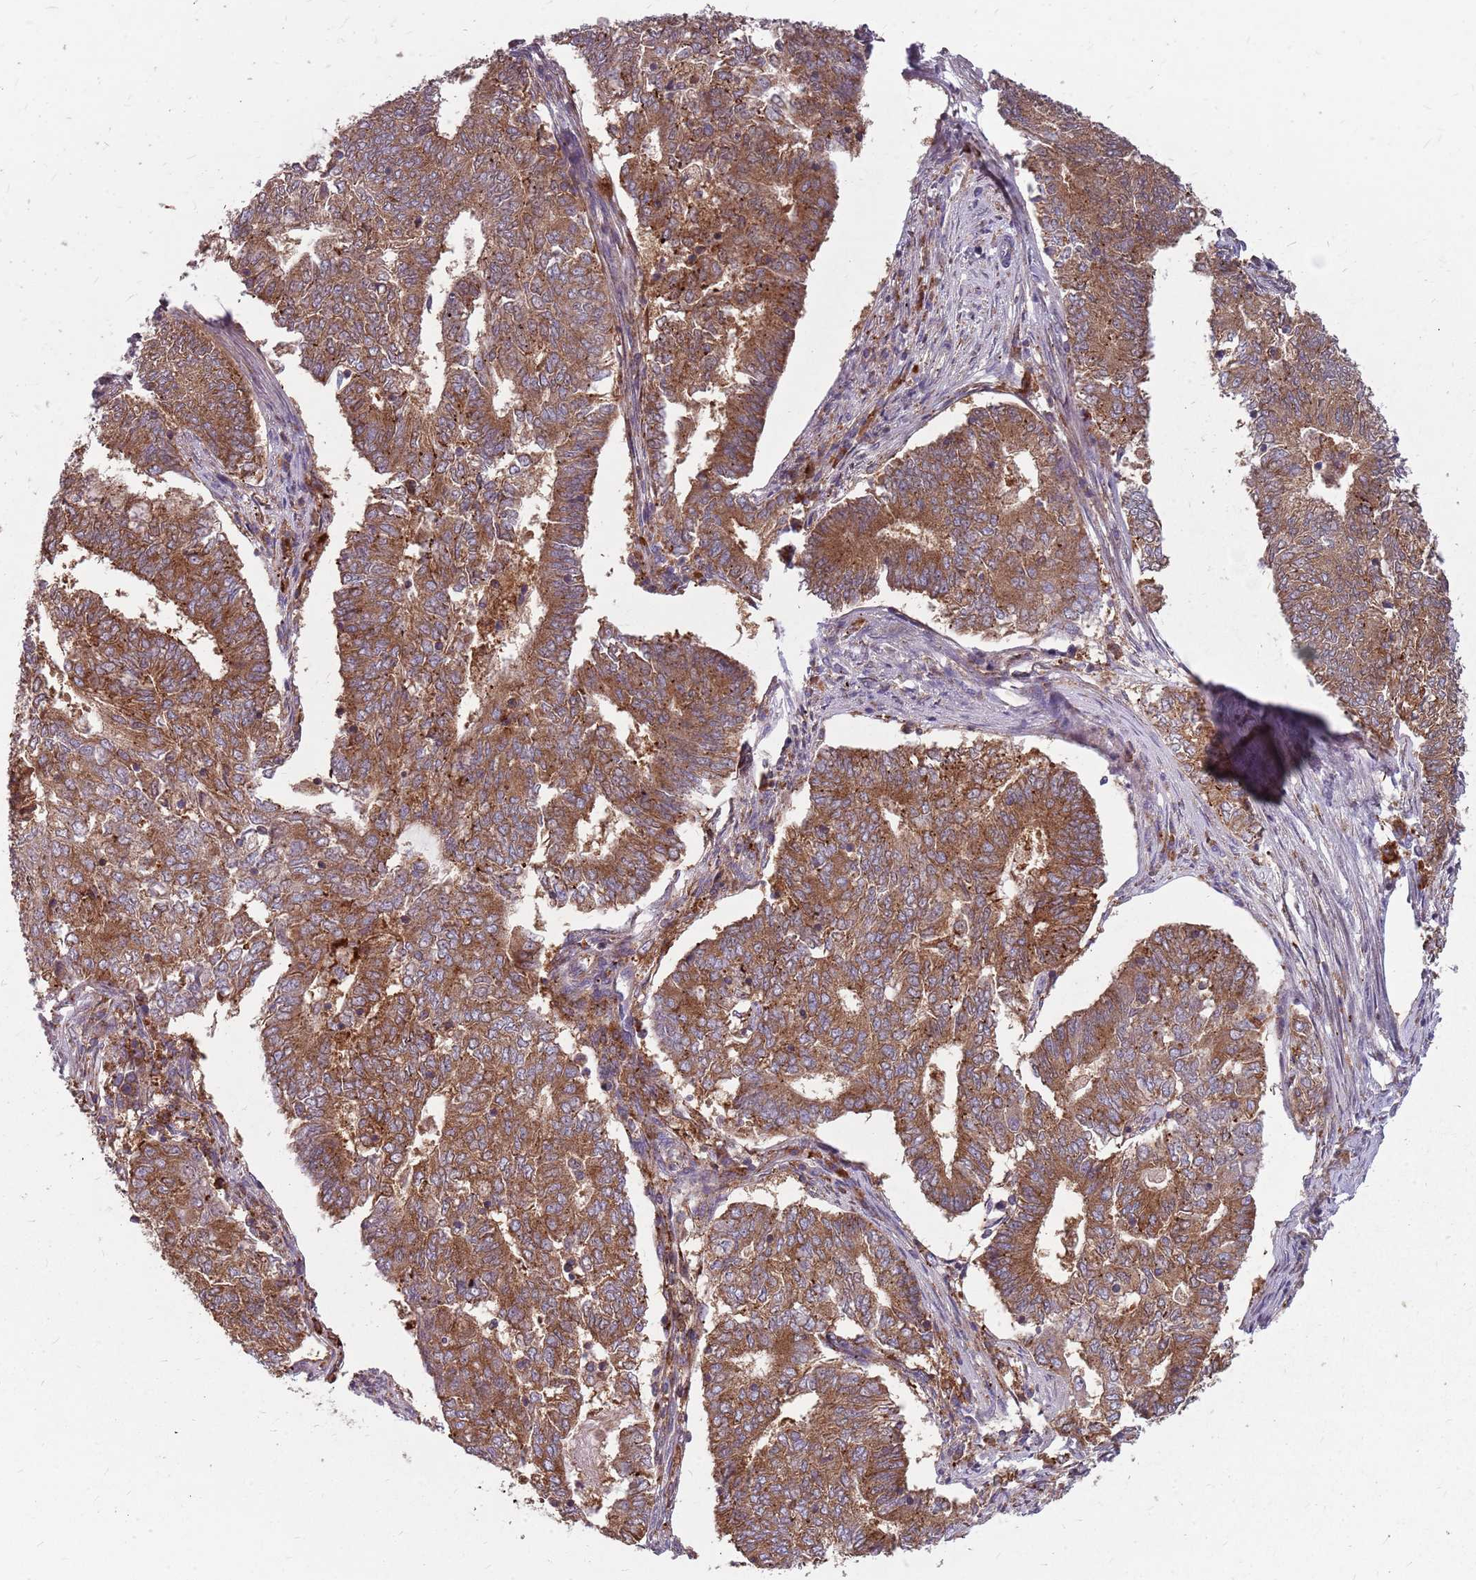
{"staining": {"intensity": "moderate", "quantity": ">75%", "location": "cytoplasmic/membranous"}, "tissue": "endometrial cancer", "cell_type": "Tumor cells", "image_type": "cancer", "snomed": [{"axis": "morphology", "description": "Adenocarcinoma, NOS"}, {"axis": "topography", "description": "Endometrium"}], "caption": "Human endometrial adenocarcinoma stained with a brown dye displays moderate cytoplasmic/membranous positive expression in approximately >75% of tumor cells.", "gene": "NME4", "patient": {"sex": "female", "age": 62}}